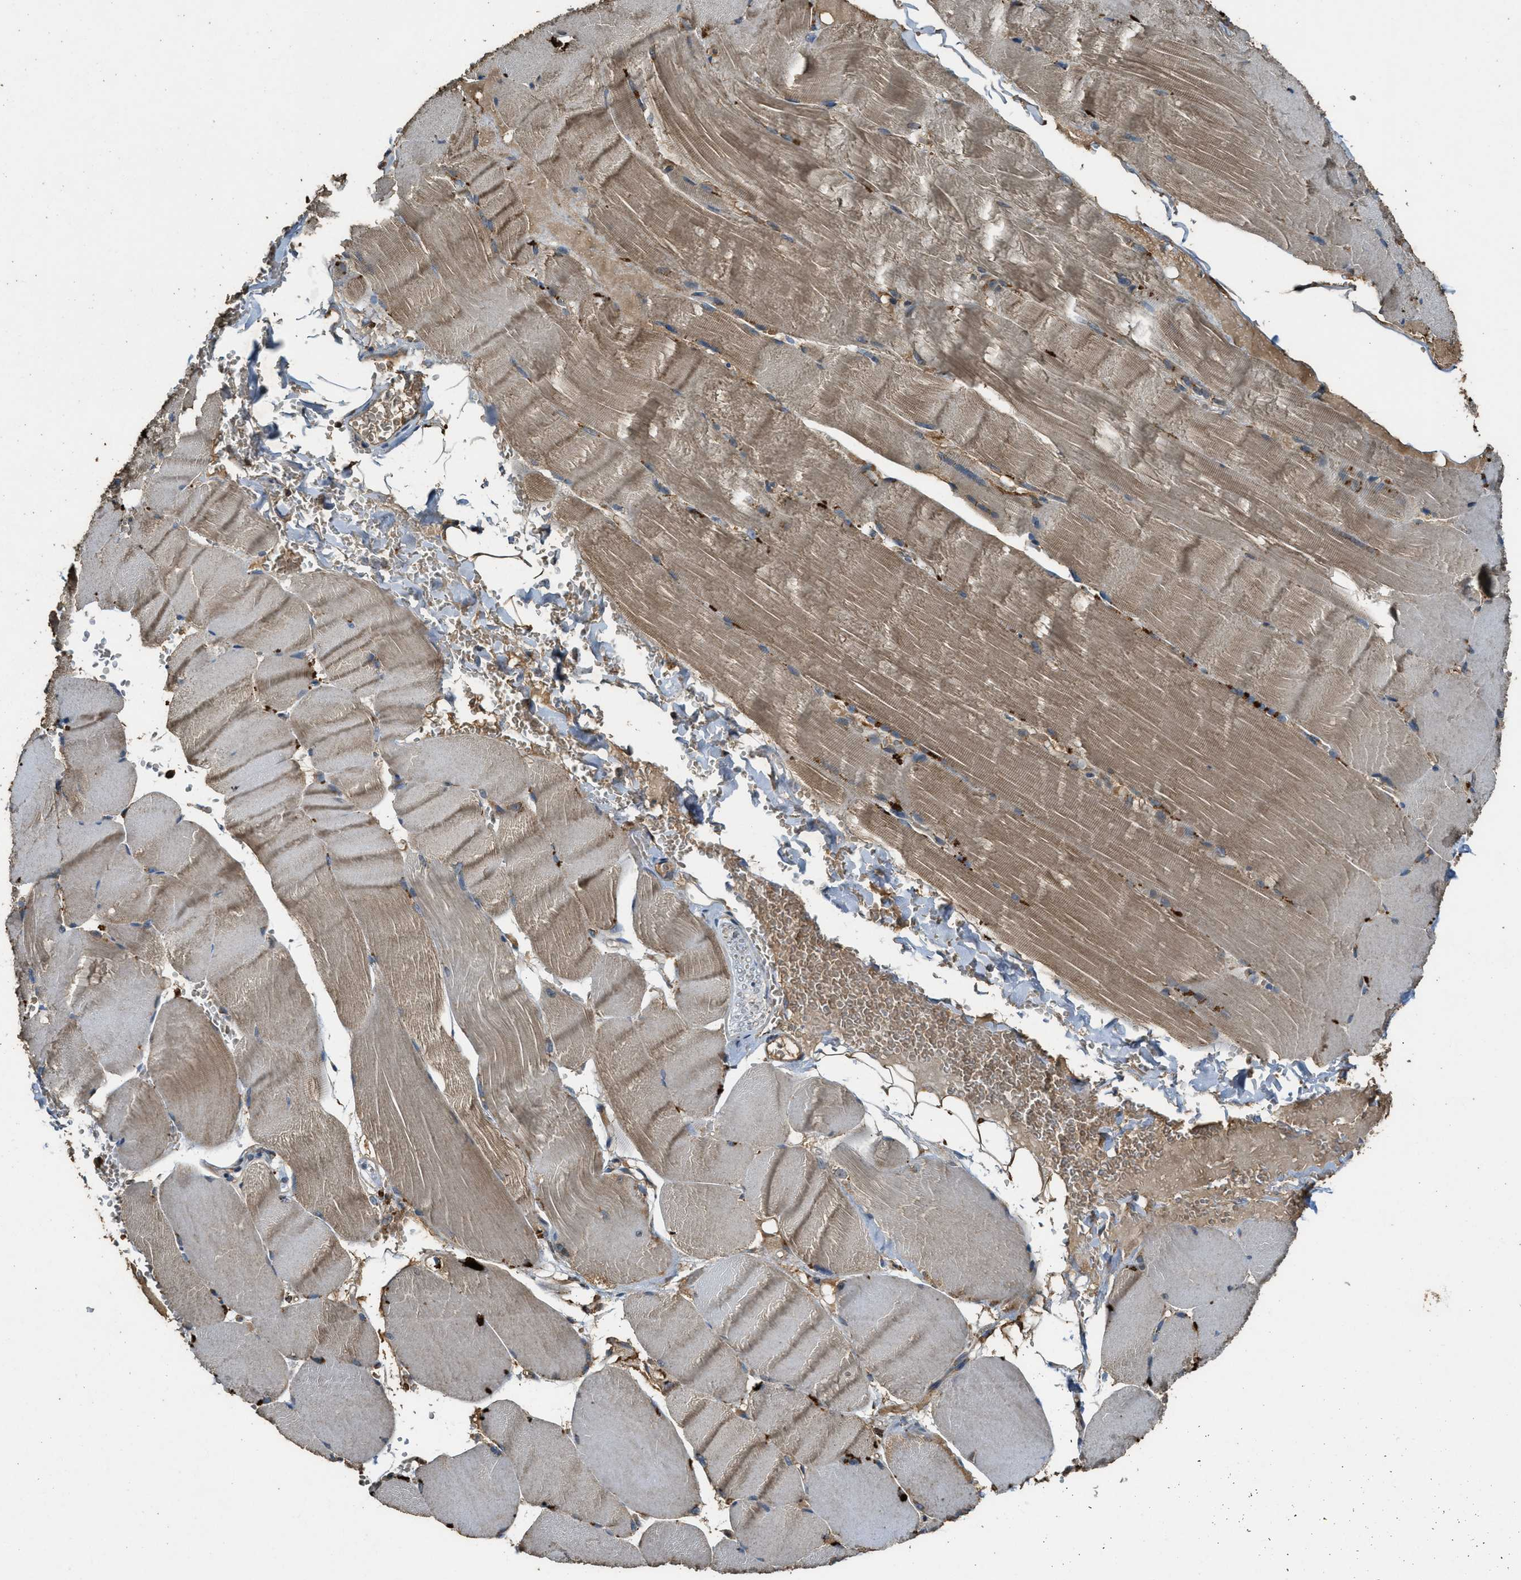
{"staining": {"intensity": "weak", "quantity": ">75%", "location": "cytoplasmic/membranous"}, "tissue": "skeletal muscle", "cell_type": "Myocytes", "image_type": "normal", "snomed": [{"axis": "morphology", "description": "Normal tissue, NOS"}, {"axis": "topography", "description": "Skin"}, {"axis": "topography", "description": "Skeletal muscle"}], "caption": "The immunohistochemical stain shows weak cytoplasmic/membranous staining in myocytes of unremarkable skeletal muscle. (DAB = brown stain, brightfield microscopy at high magnification).", "gene": "MAP3K8", "patient": {"sex": "male", "age": 83}}